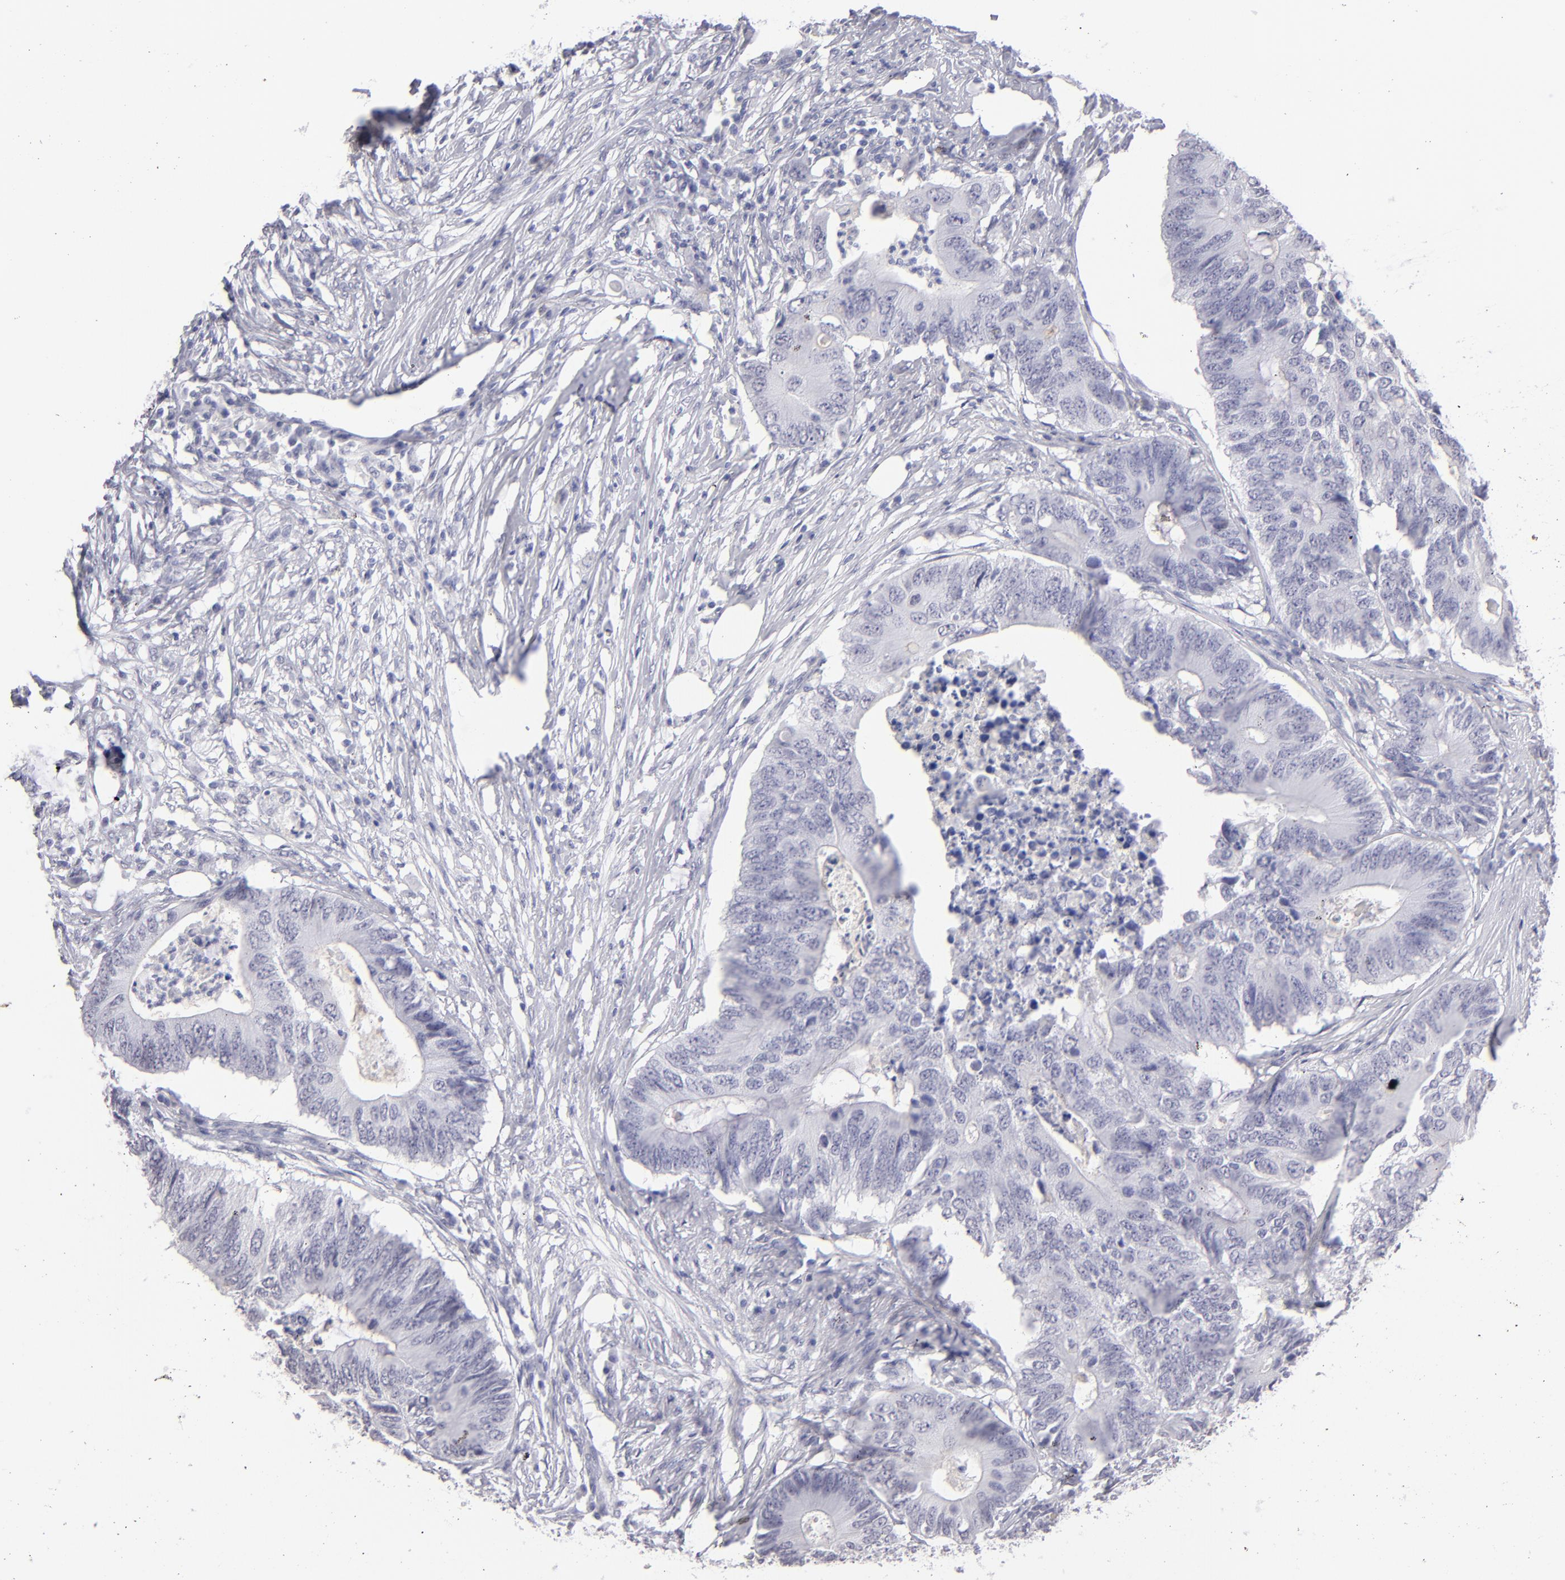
{"staining": {"intensity": "negative", "quantity": "none", "location": "none"}, "tissue": "colorectal cancer", "cell_type": "Tumor cells", "image_type": "cancer", "snomed": [{"axis": "morphology", "description": "Adenocarcinoma, NOS"}, {"axis": "topography", "description": "Colon"}], "caption": "High magnification brightfield microscopy of adenocarcinoma (colorectal) stained with DAB (brown) and counterstained with hematoxylin (blue): tumor cells show no significant staining.", "gene": "ALDOB", "patient": {"sex": "male", "age": 71}}